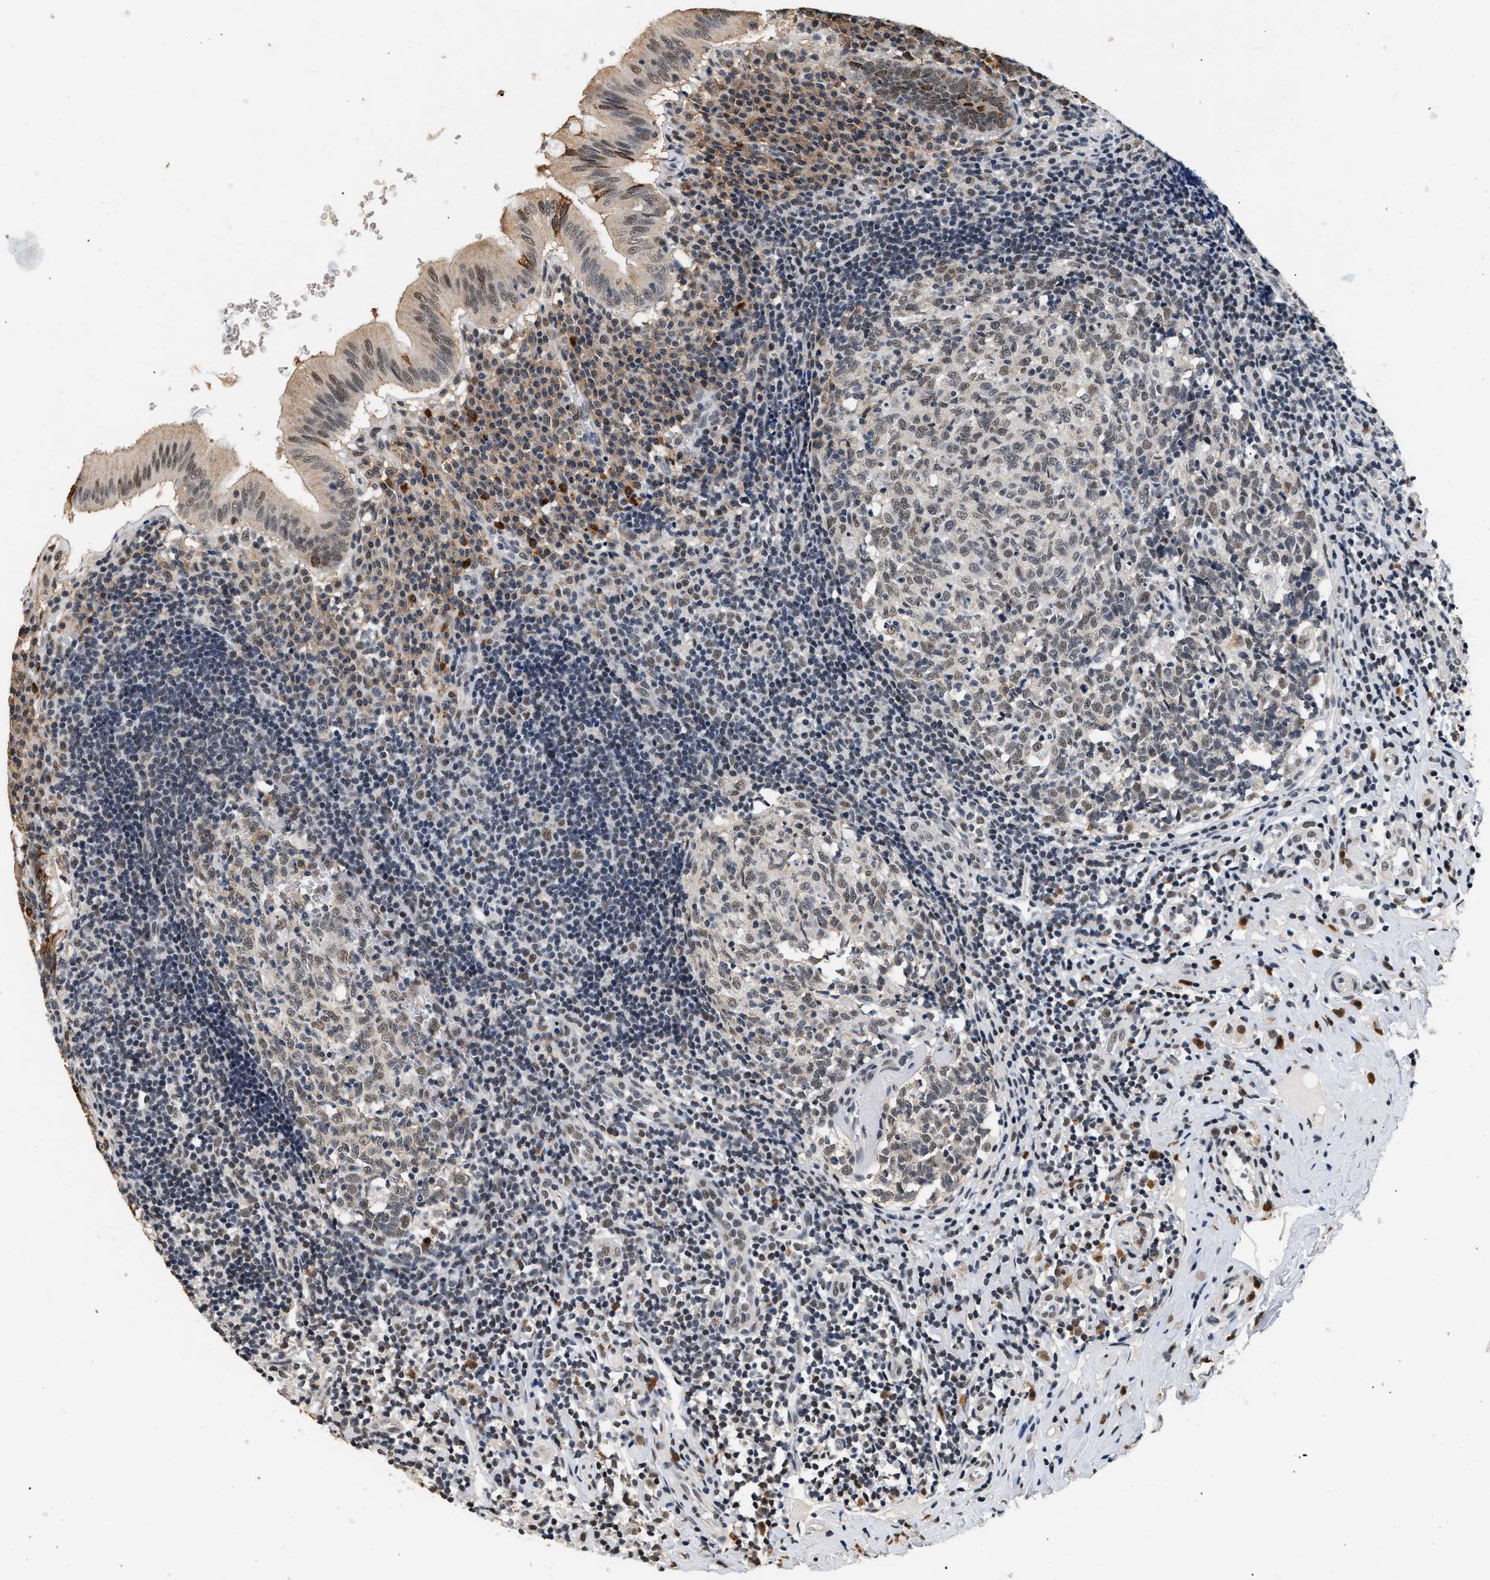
{"staining": {"intensity": "strong", "quantity": "<25%", "location": "cytoplasmic/membranous"}, "tissue": "appendix", "cell_type": "Glandular cells", "image_type": "normal", "snomed": [{"axis": "morphology", "description": "Normal tissue, NOS"}, {"axis": "topography", "description": "Appendix"}], "caption": "The histopathology image exhibits staining of benign appendix, revealing strong cytoplasmic/membranous protein staining (brown color) within glandular cells. (DAB (3,3'-diaminobenzidine) IHC, brown staining for protein, blue staining for nuclei).", "gene": "THOC1", "patient": {"sex": "male", "age": 8}}